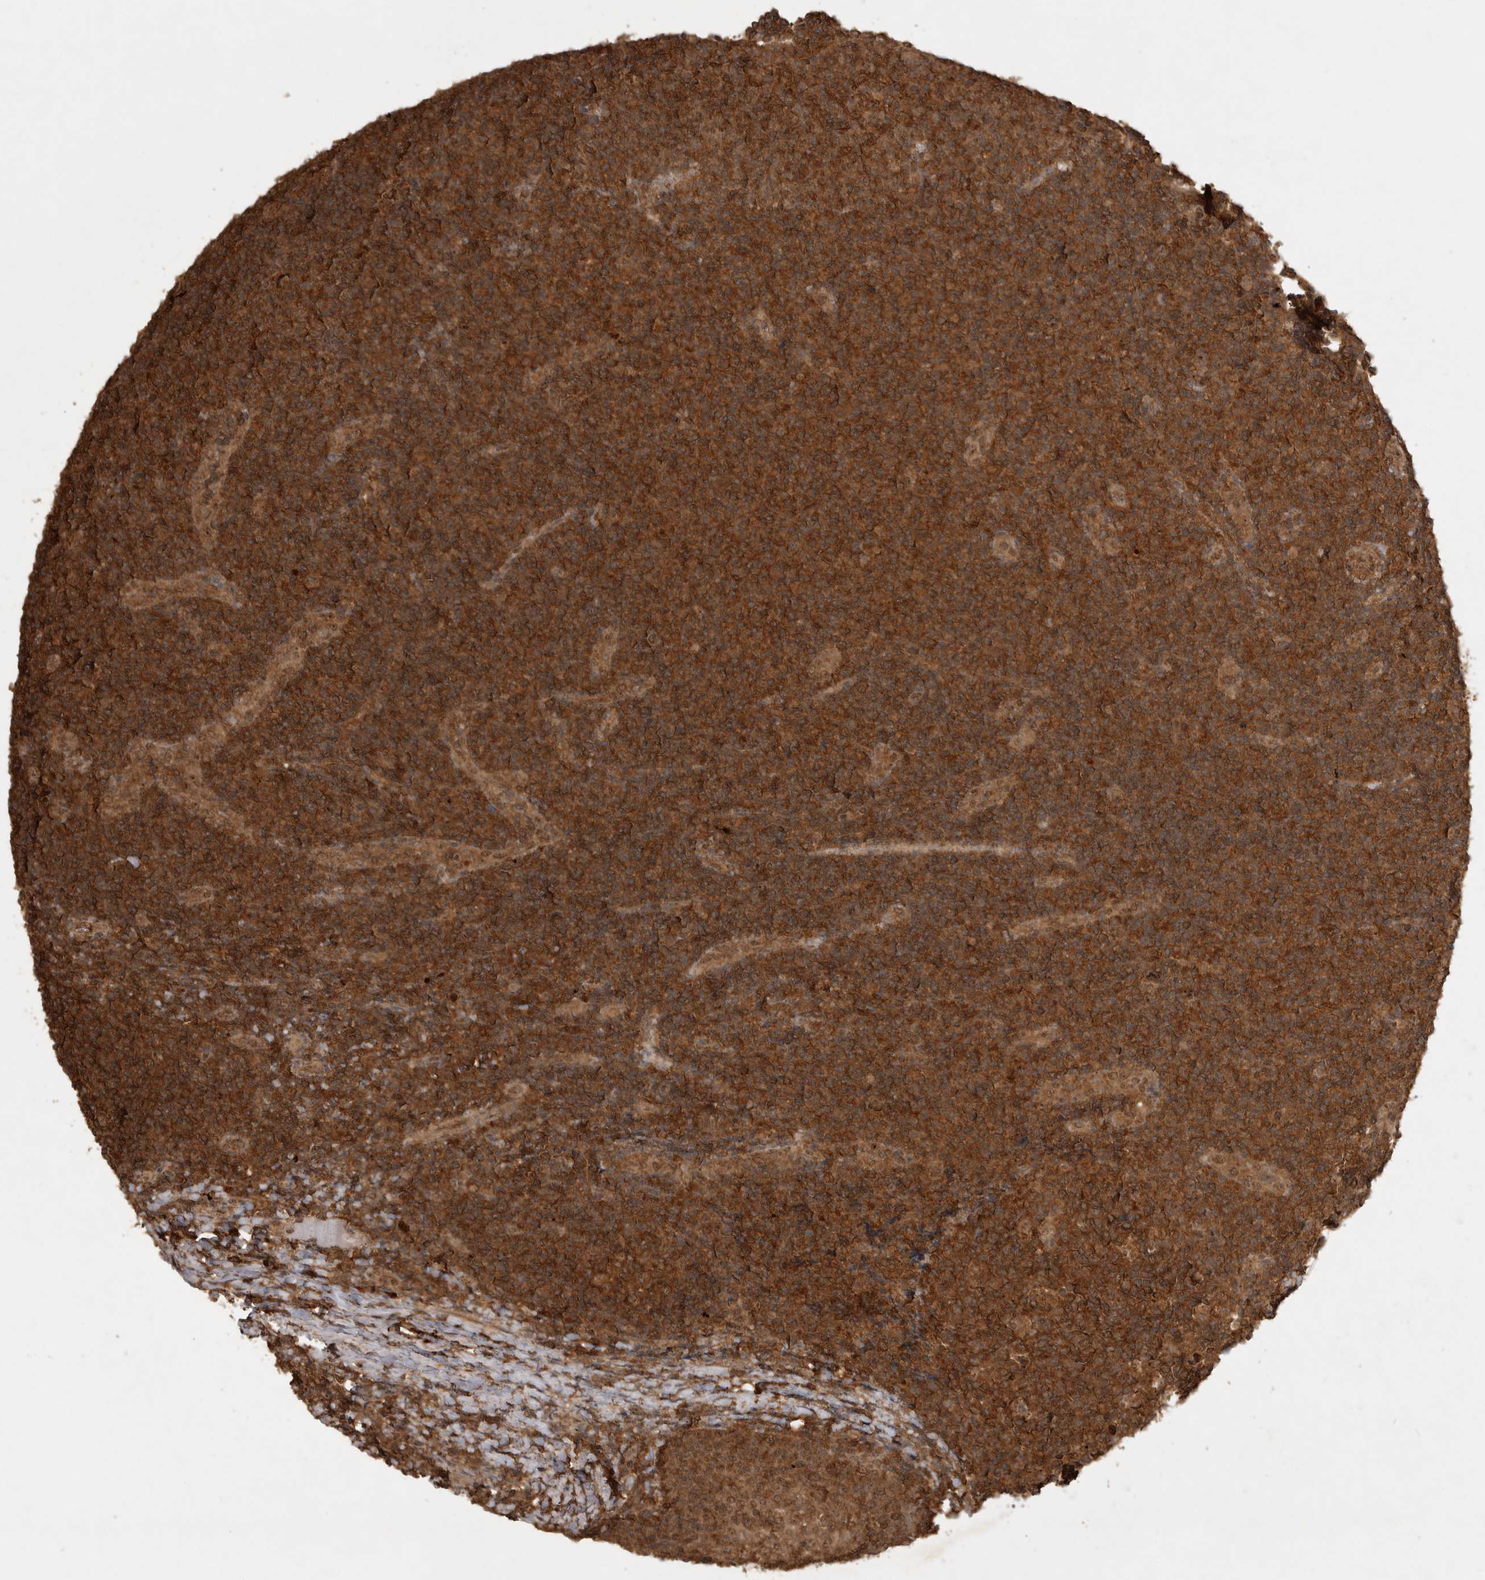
{"staining": {"intensity": "strong", "quantity": ">75%", "location": "cytoplasmic/membranous"}, "tissue": "tonsil", "cell_type": "Germinal center cells", "image_type": "normal", "snomed": [{"axis": "morphology", "description": "Normal tissue, NOS"}, {"axis": "topography", "description": "Tonsil"}], "caption": "A brown stain shows strong cytoplasmic/membranous staining of a protein in germinal center cells of benign tonsil. (DAB (3,3'-diaminobenzidine) IHC, brown staining for protein, blue staining for nuclei).", "gene": "ICOSLG", "patient": {"sex": "female", "age": 19}}